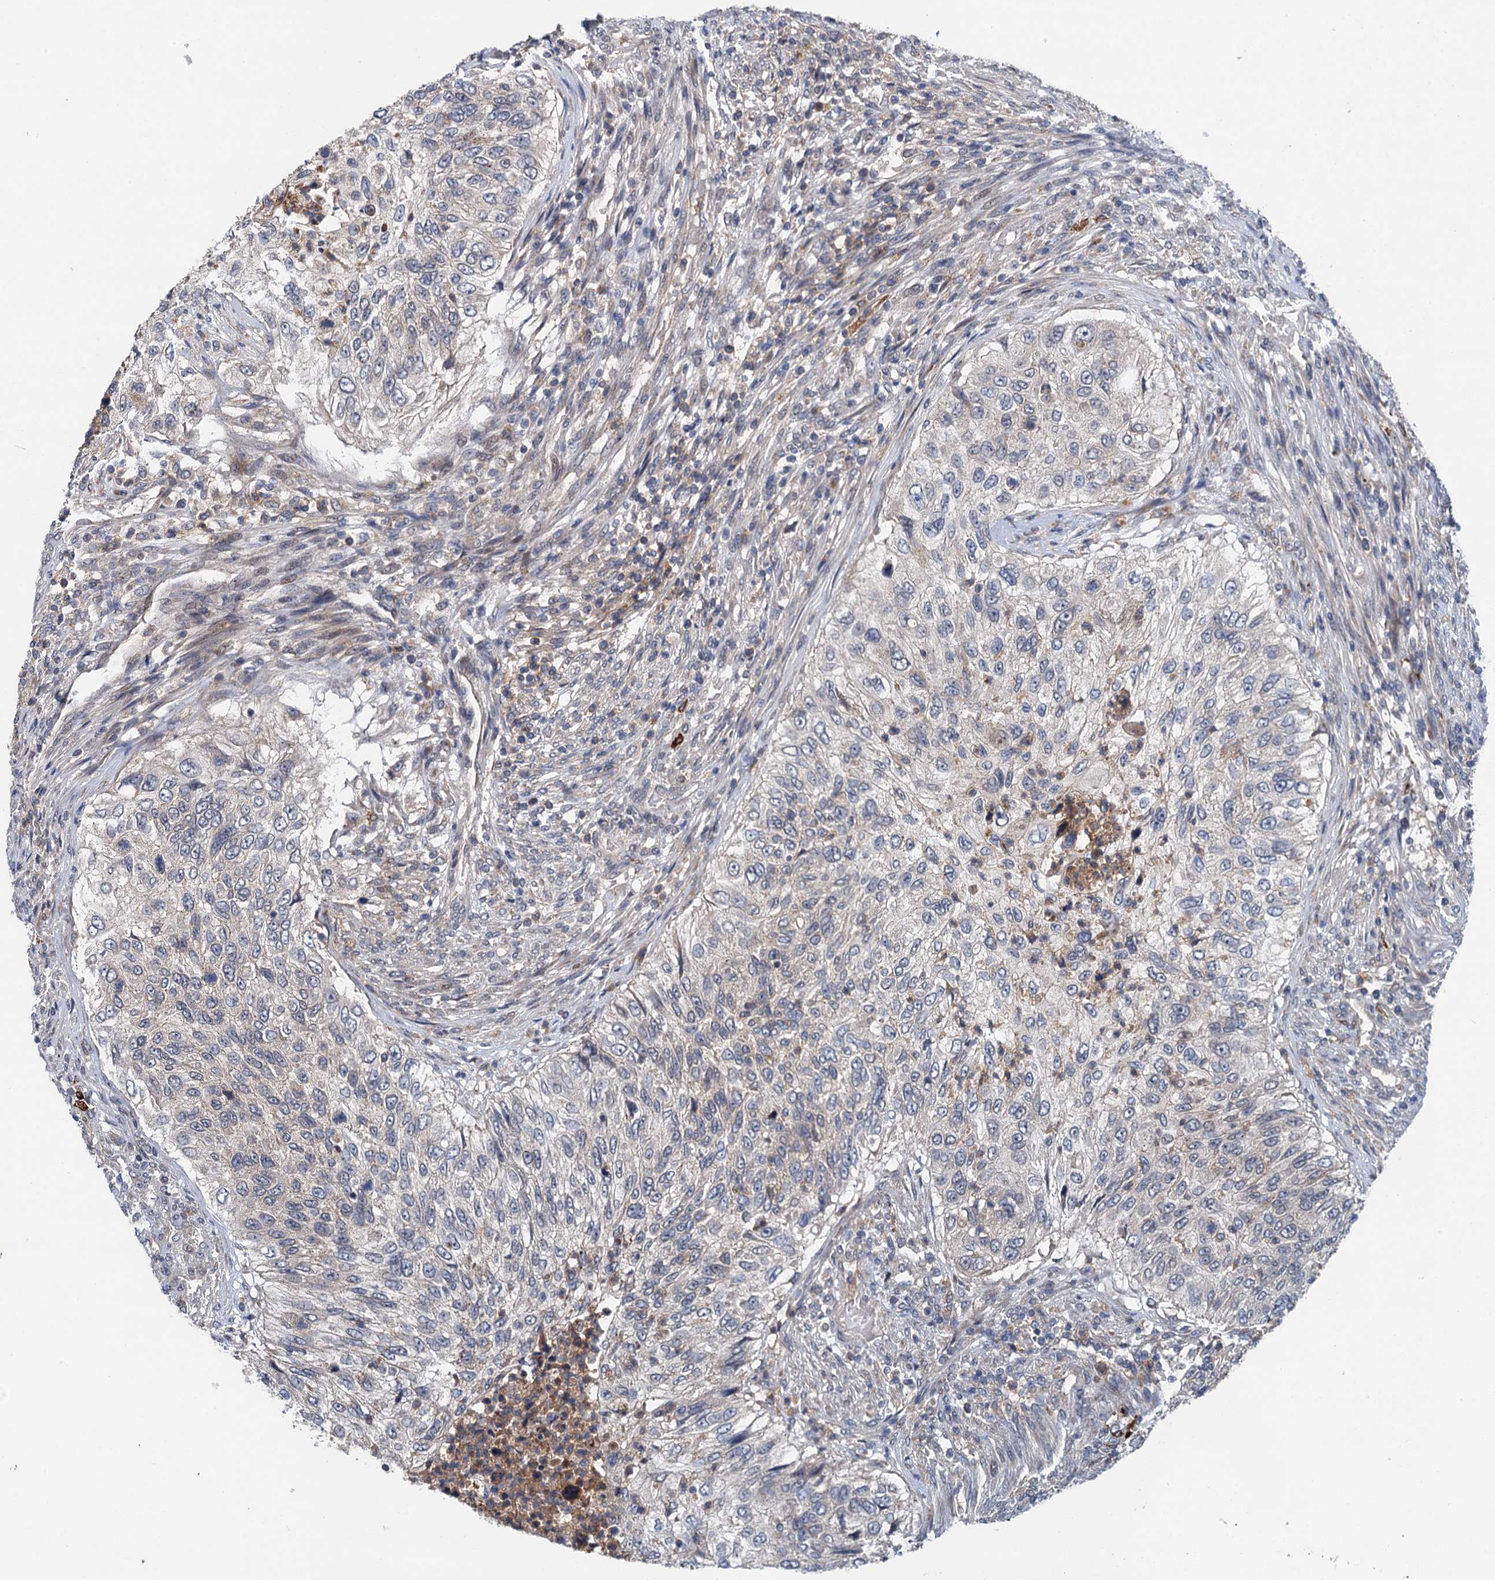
{"staining": {"intensity": "negative", "quantity": "none", "location": "none"}, "tissue": "urothelial cancer", "cell_type": "Tumor cells", "image_type": "cancer", "snomed": [{"axis": "morphology", "description": "Urothelial carcinoma, High grade"}, {"axis": "topography", "description": "Urinary bladder"}], "caption": "This is a micrograph of IHC staining of urothelial cancer, which shows no staining in tumor cells.", "gene": "NLRP10", "patient": {"sex": "female", "age": 60}}